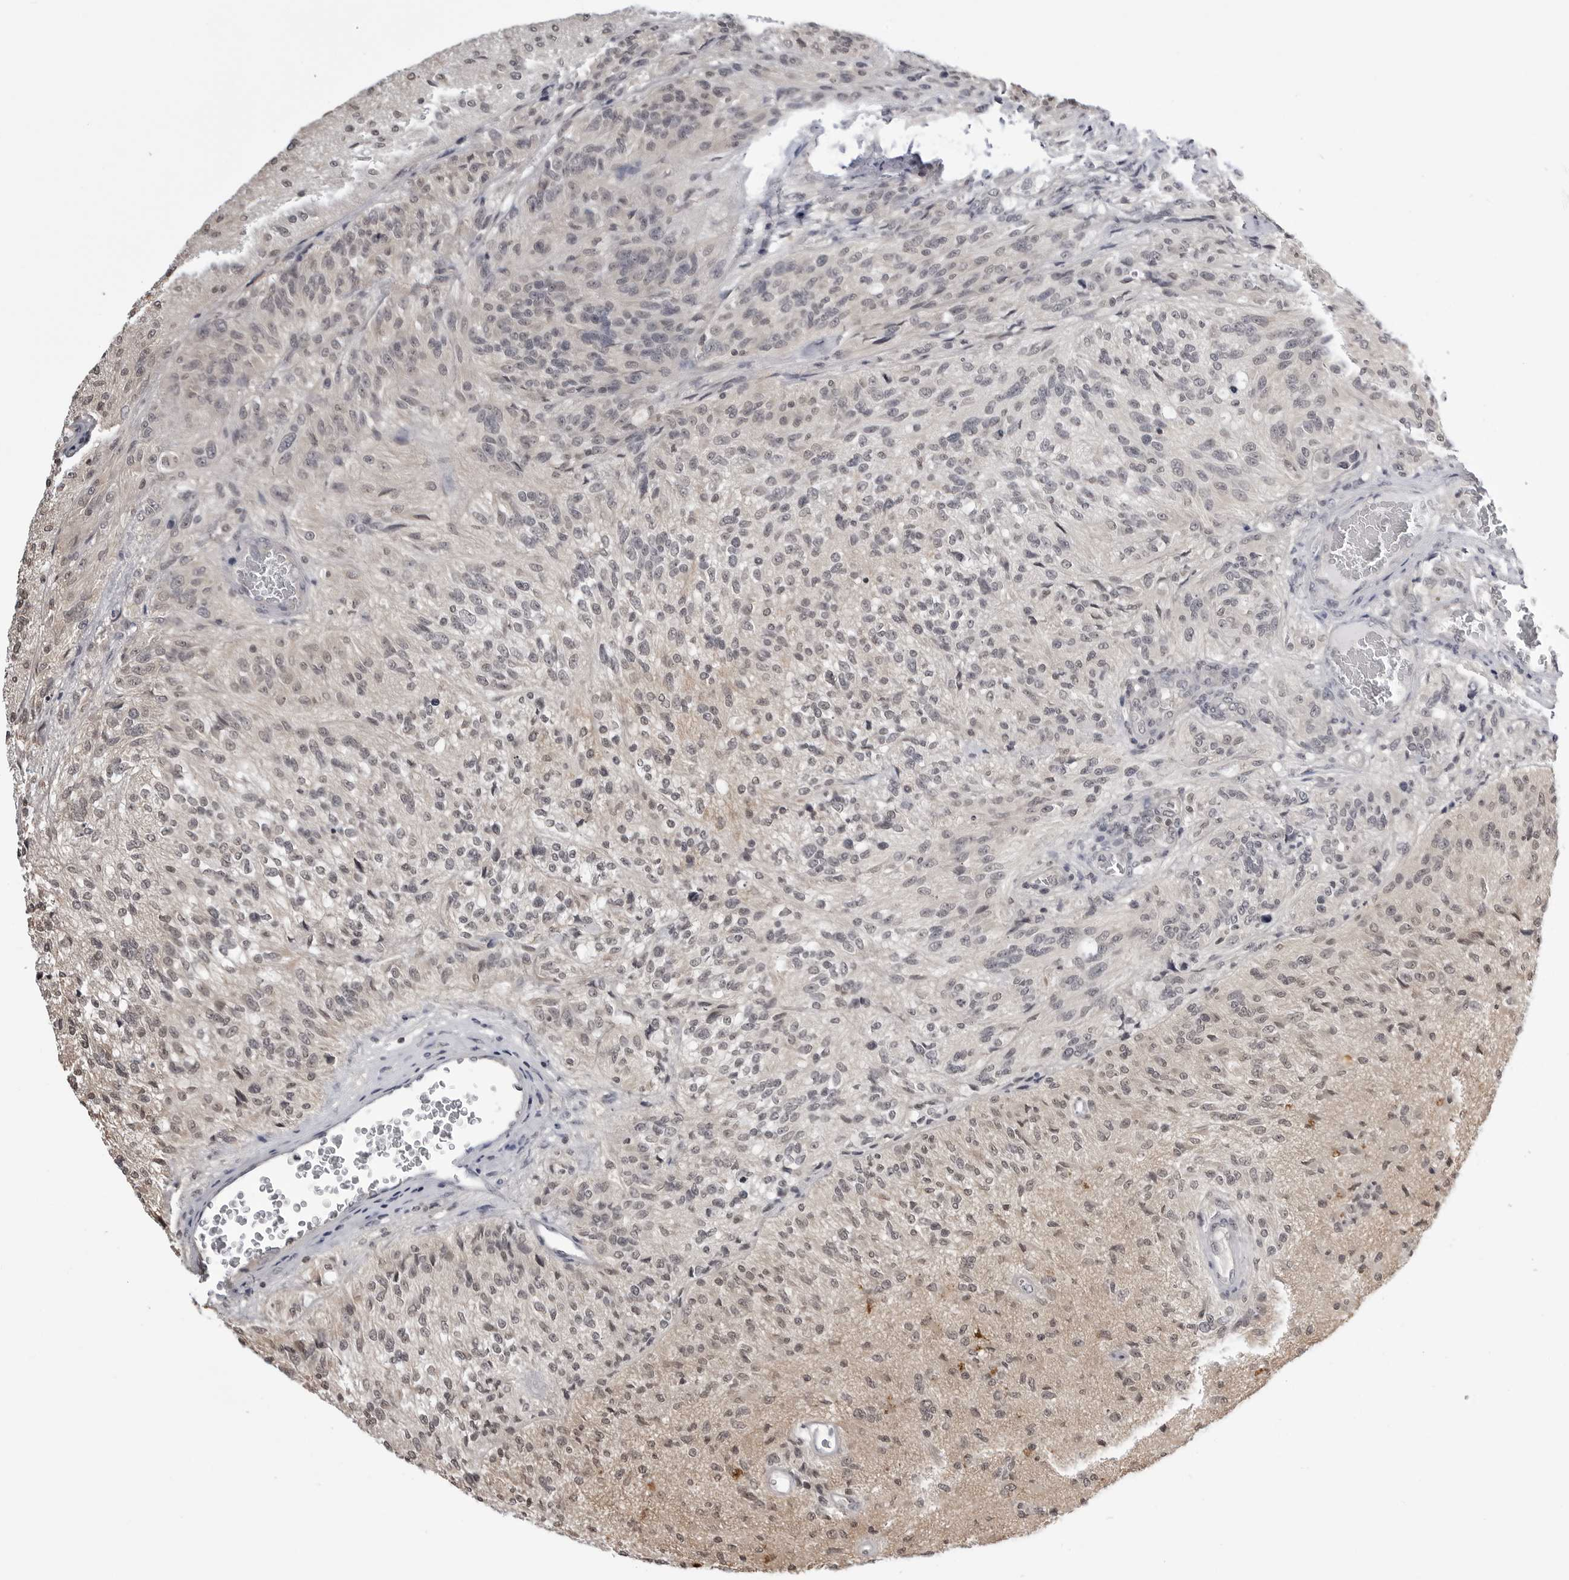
{"staining": {"intensity": "weak", "quantity": "<25%", "location": "nuclear"}, "tissue": "glioma", "cell_type": "Tumor cells", "image_type": "cancer", "snomed": [{"axis": "morphology", "description": "Normal tissue, NOS"}, {"axis": "morphology", "description": "Glioma, malignant, High grade"}, {"axis": "topography", "description": "Cerebral cortex"}], "caption": "Glioma was stained to show a protein in brown. There is no significant positivity in tumor cells. (Immunohistochemistry (ihc), brightfield microscopy, high magnification).", "gene": "YWHAG", "patient": {"sex": "male", "age": 77}}